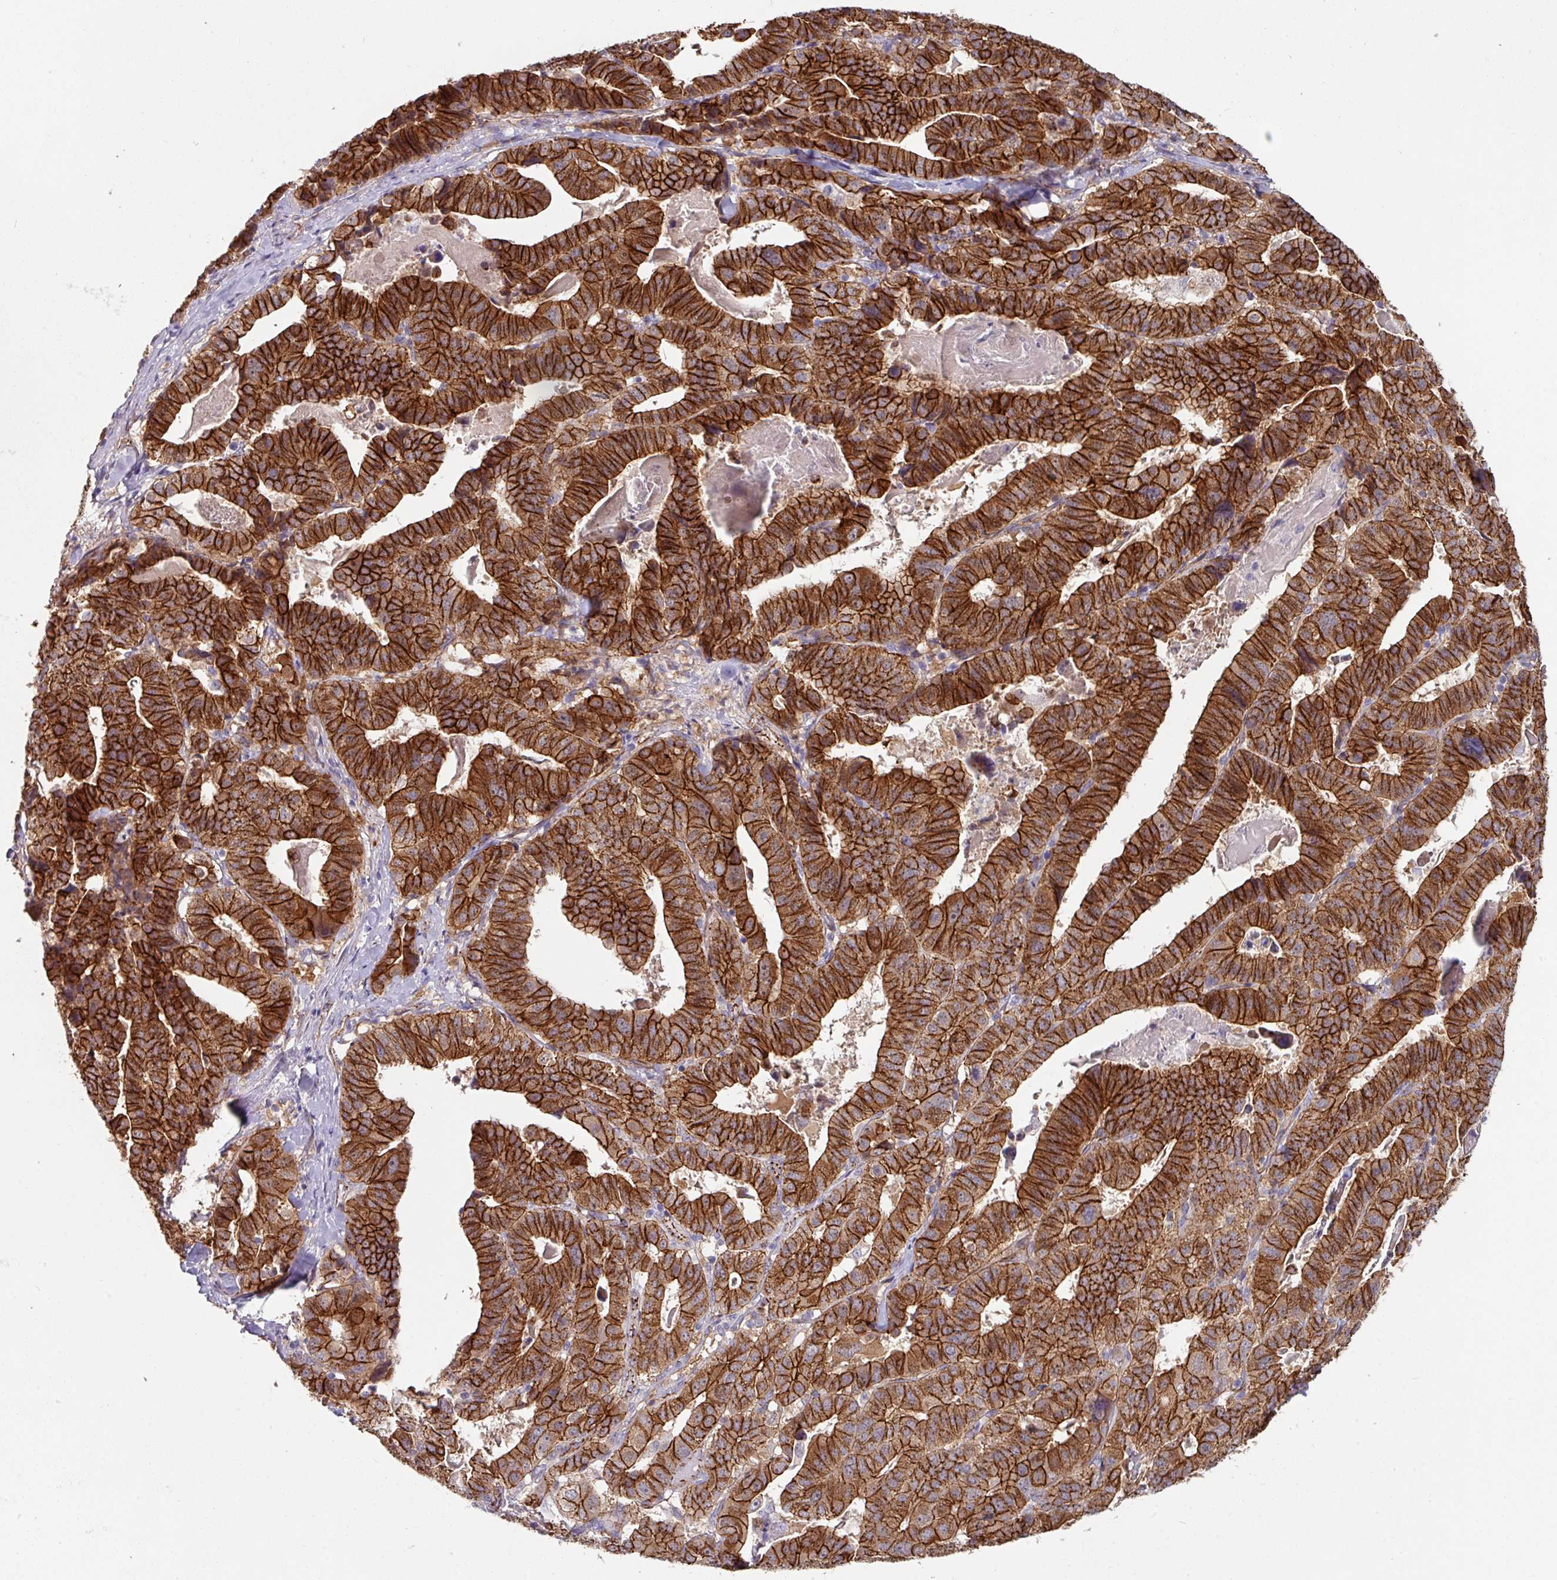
{"staining": {"intensity": "strong", "quantity": ">75%", "location": "cytoplasmic/membranous"}, "tissue": "stomach cancer", "cell_type": "Tumor cells", "image_type": "cancer", "snomed": [{"axis": "morphology", "description": "Adenocarcinoma, NOS"}, {"axis": "topography", "description": "Stomach"}], "caption": "Protein analysis of stomach cancer tissue shows strong cytoplasmic/membranous expression in approximately >75% of tumor cells.", "gene": "JUP", "patient": {"sex": "male", "age": 48}}